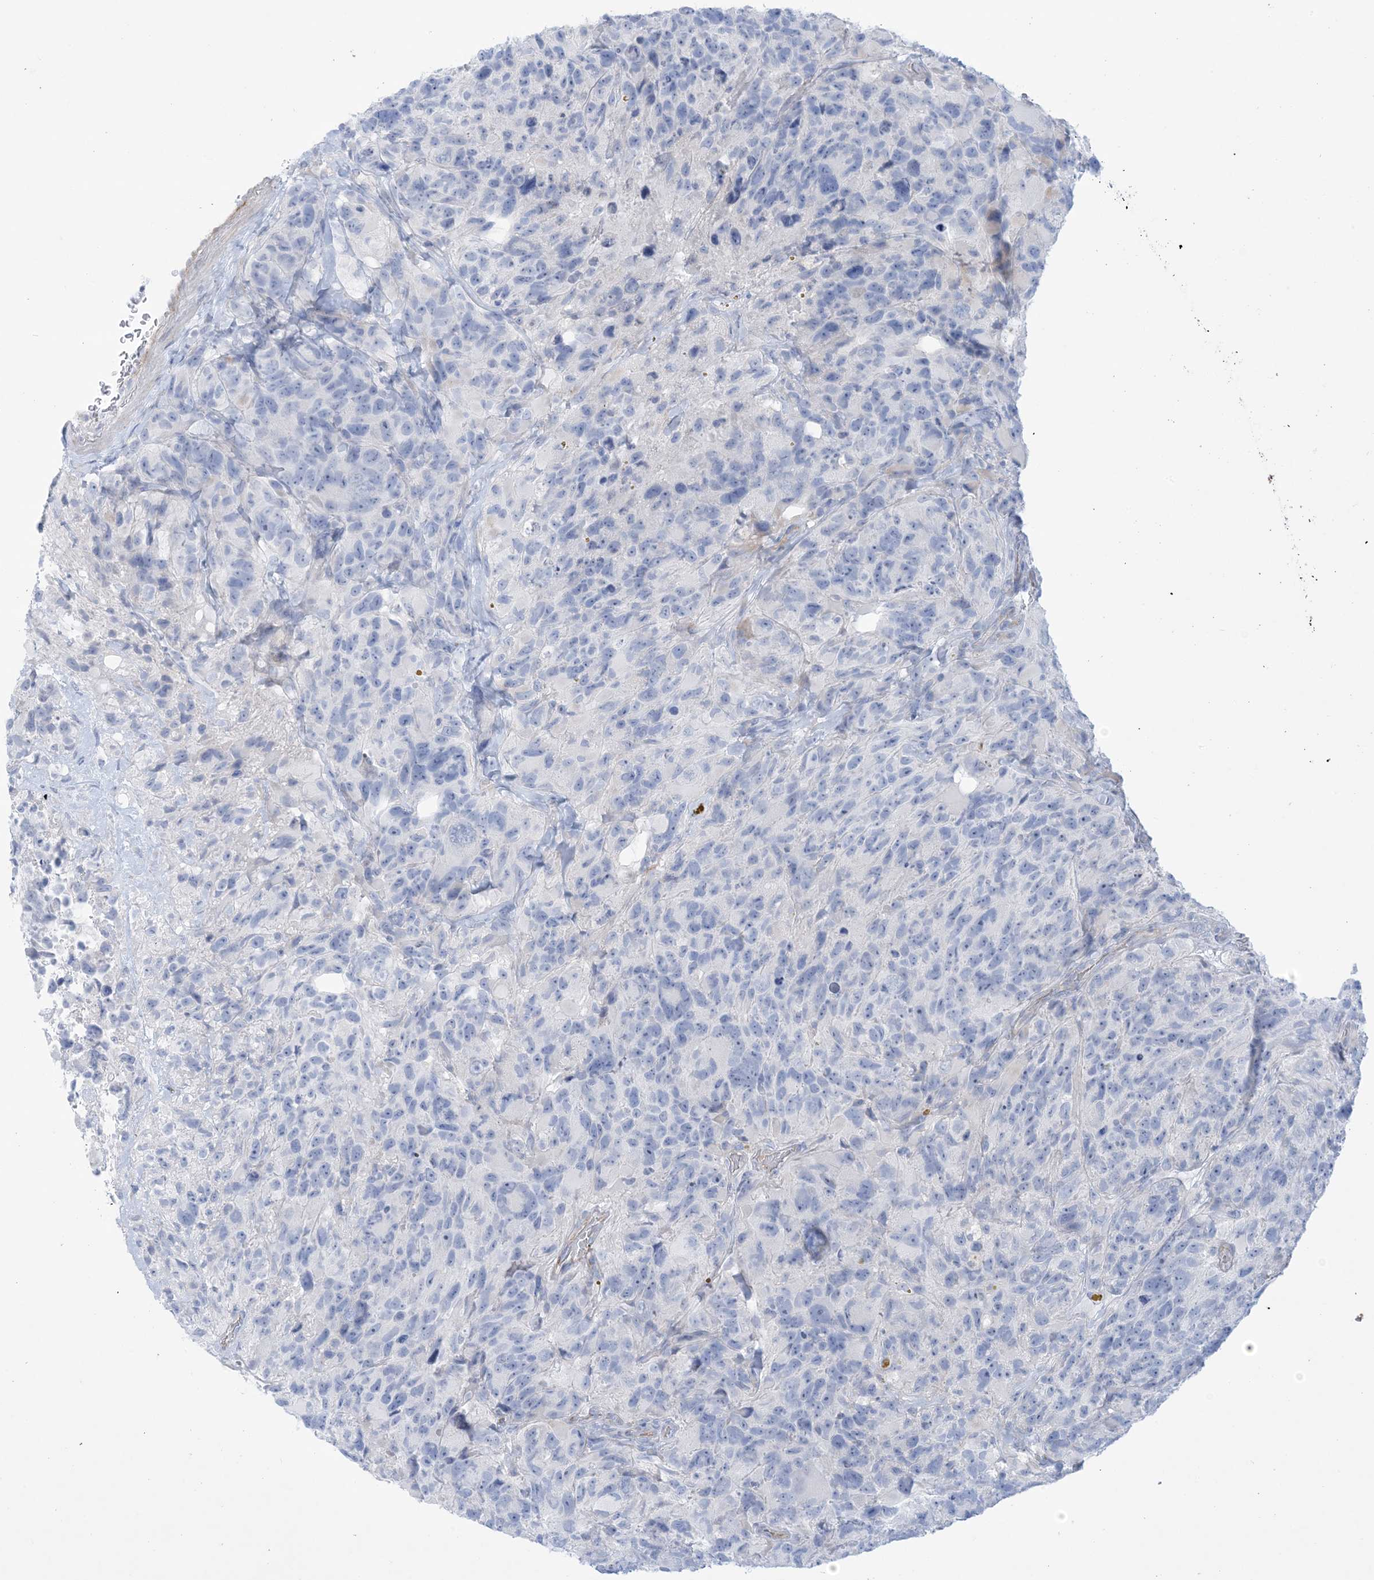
{"staining": {"intensity": "negative", "quantity": "none", "location": "none"}, "tissue": "glioma", "cell_type": "Tumor cells", "image_type": "cancer", "snomed": [{"axis": "morphology", "description": "Glioma, malignant, High grade"}, {"axis": "topography", "description": "Brain"}], "caption": "Immunohistochemistry photomicrograph of neoplastic tissue: malignant glioma (high-grade) stained with DAB demonstrates no significant protein expression in tumor cells. Brightfield microscopy of immunohistochemistry stained with DAB (3,3'-diaminobenzidine) (brown) and hematoxylin (blue), captured at high magnification.", "gene": "ATP11C", "patient": {"sex": "male", "age": 69}}